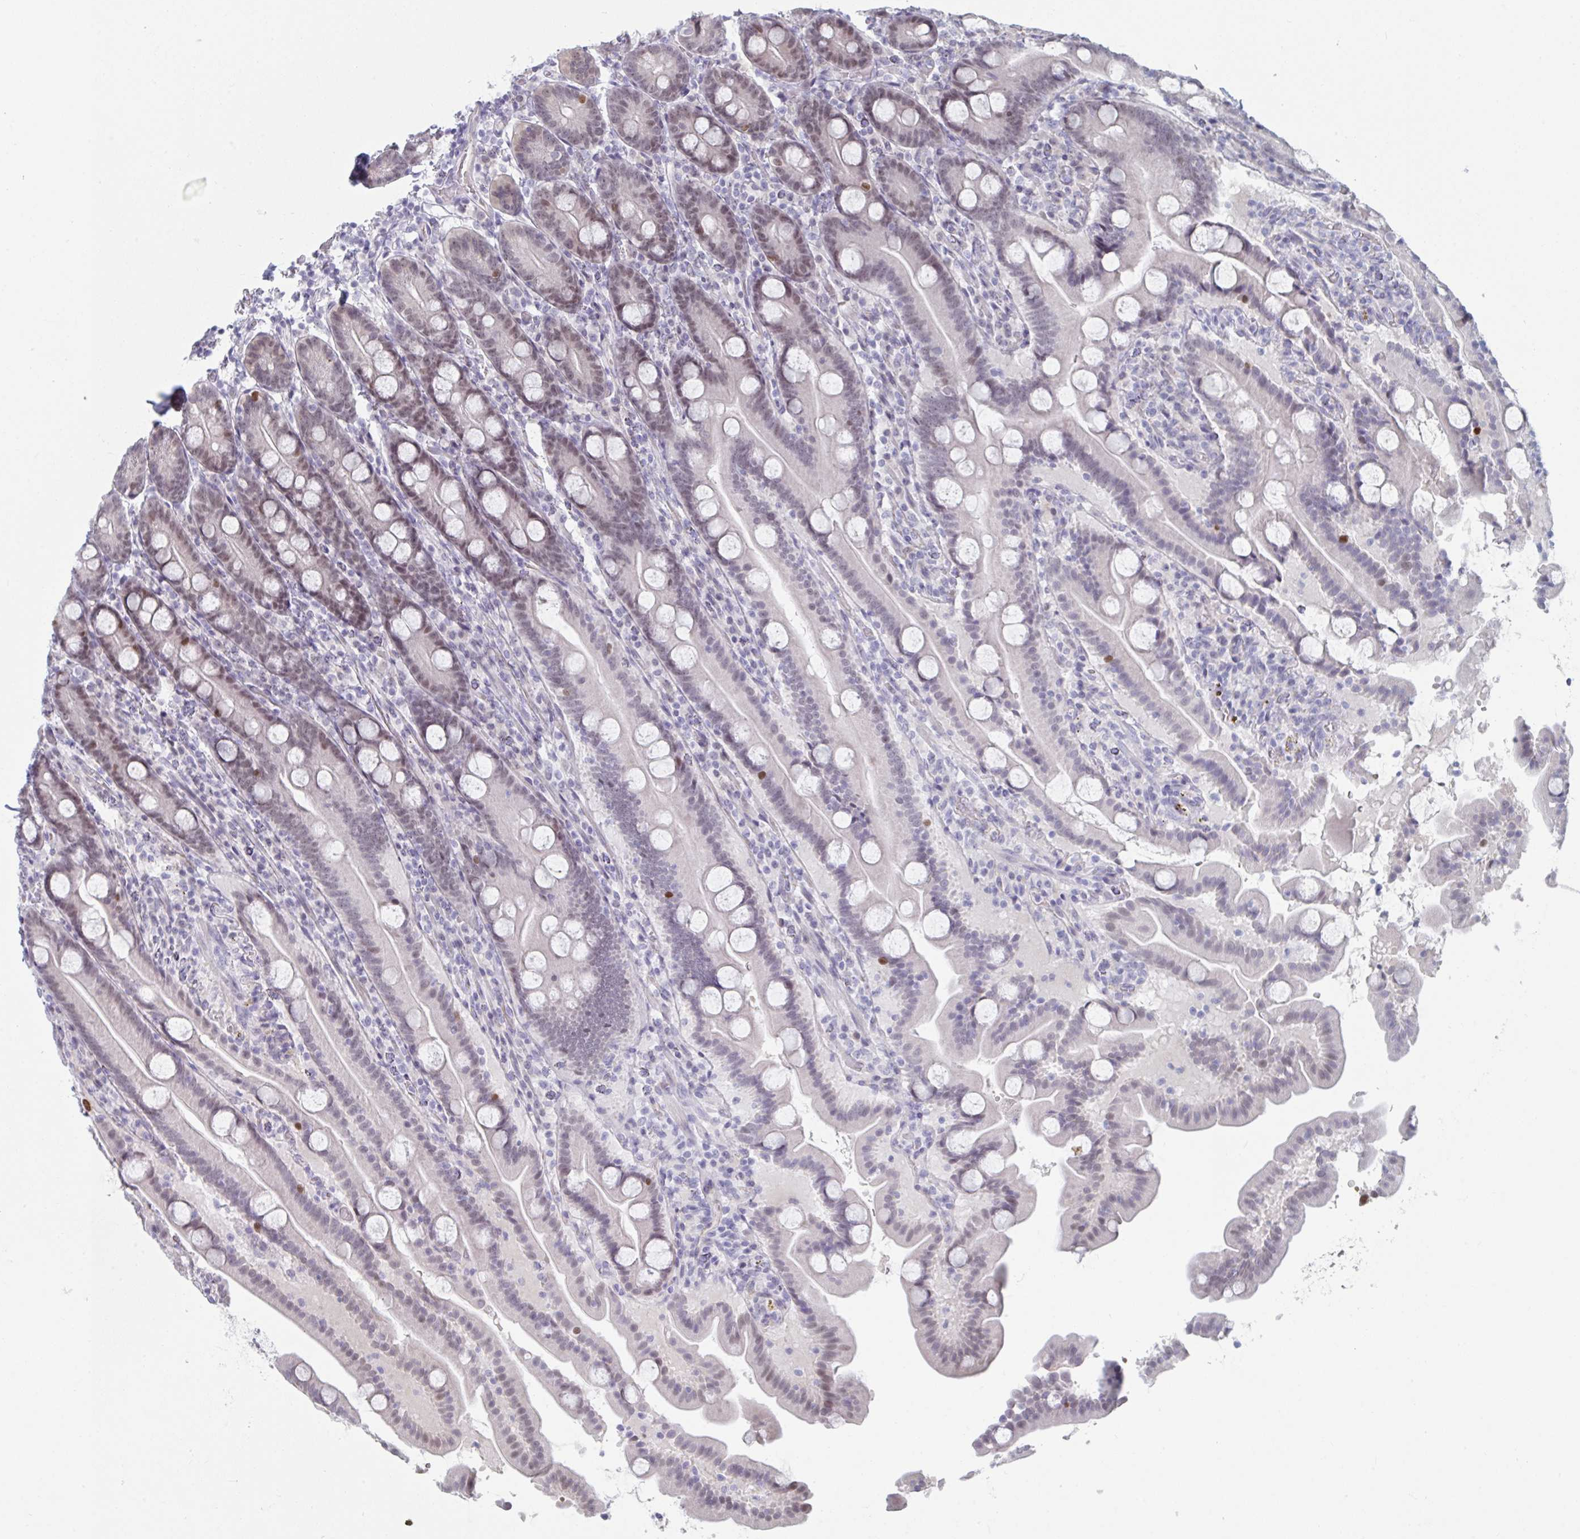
{"staining": {"intensity": "weak", "quantity": "25%-75%", "location": "nuclear"}, "tissue": "duodenum", "cell_type": "Glandular cells", "image_type": "normal", "snomed": [{"axis": "morphology", "description": "Normal tissue, NOS"}, {"axis": "topography", "description": "Duodenum"}], "caption": "Duodenum stained with a brown dye displays weak nuclear positive staining in approximately 25%-75% of glandular cells.", "gene": "FOXA1", "patient": {"sex": "male", "age": 55}}